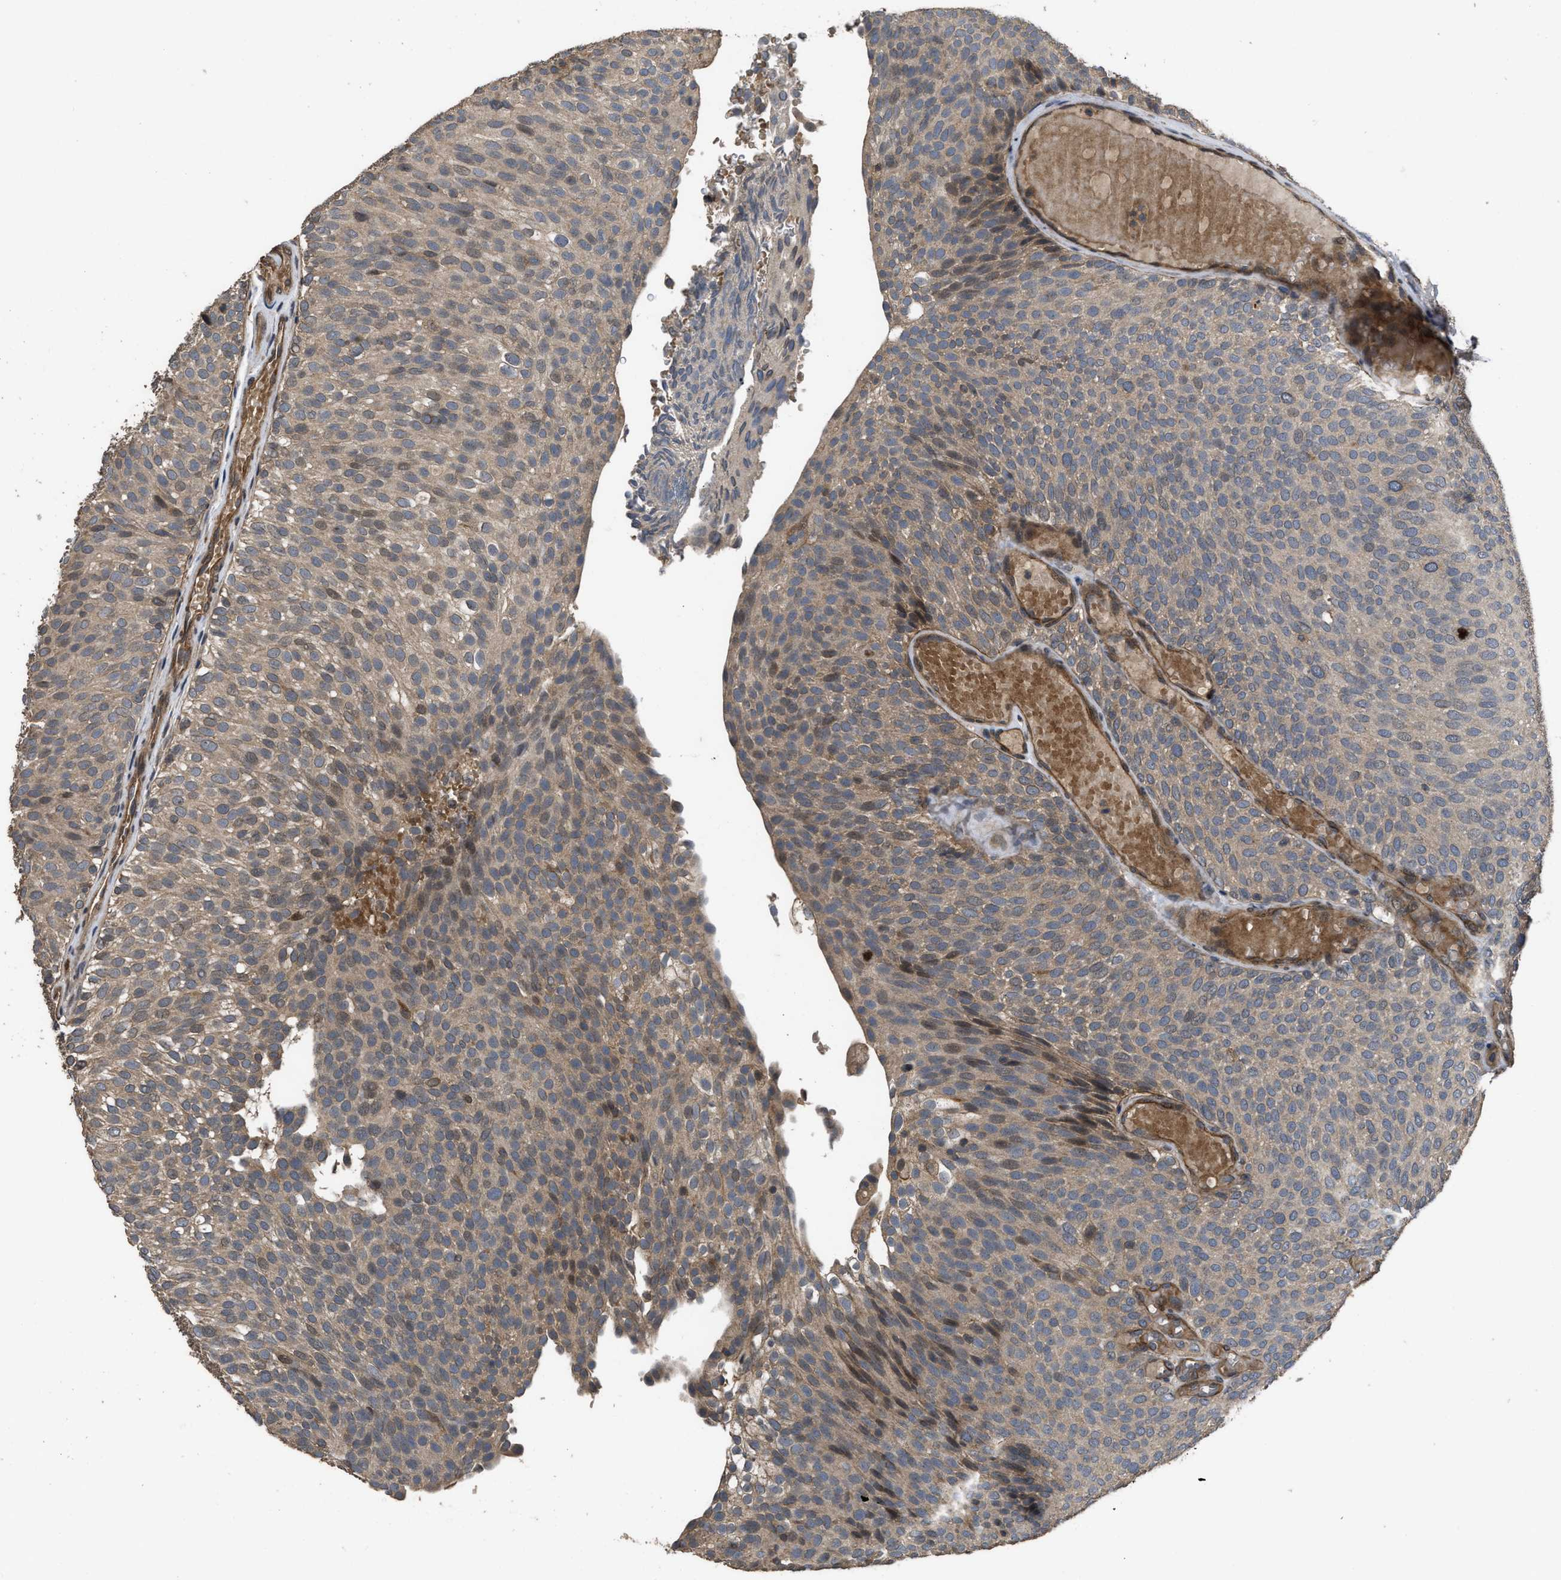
{"staining": {"intensity": "weak", "quantity": ">75%", "location": "cytoplasmic/membranous"}, "tissue": "urothelial cancer", "cell_type": "Tumor cells", "image_type": "cancer", "snomed": [{"axis": "morphology", "description": "Urothelial carcinoma, Low grade"}, {"axis": "topography", "description": "Urinary bladder"}], "caption": "Low-grade urothelial carcinoma tissue exhibits weak cytoplasmic/membranous positivity in about >75% of tumor cells, visualized by immunohistochemistry. The protein of interest is stained brown, and the nuclei are stained in blue (DAB IHC with brightfield microscopy, high magnification).", "gene": "UTRN", "patient": {"sex": "male", "age": 78}}